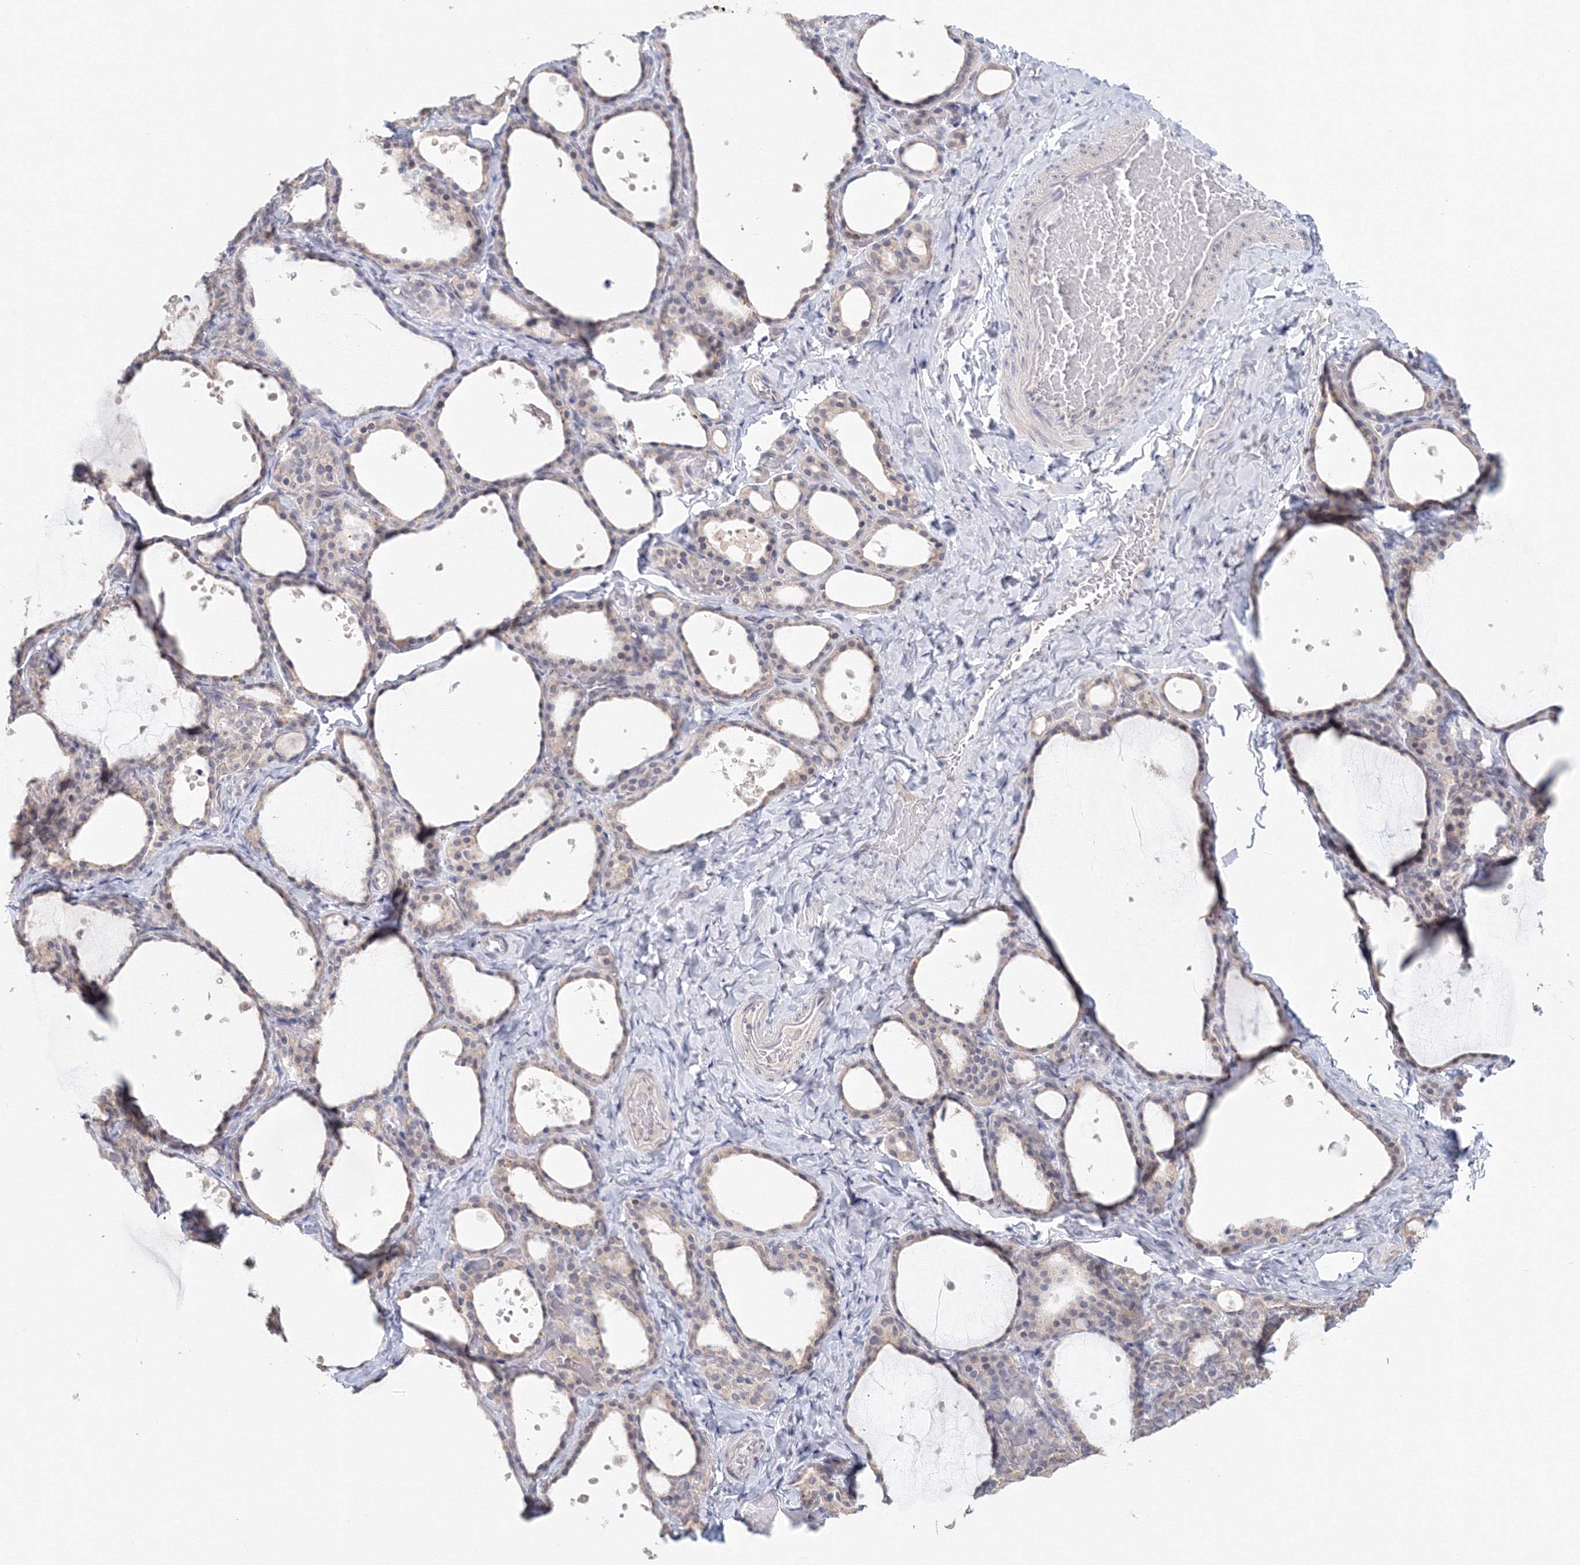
{"staining": {"intensity": "moderate", "quantity": "<25%", "location": "nuclear"}, "tissue": "thyroid gland", "cell_type": "Glandular cells", "image_type": "normal", "snomed": [{"axis": "morphology", "description": "Normal tissue, NOS"}, {"axis": "topography", "description": "Thyroid gland"}], "caption": "The photomicrograph demonstrates a brown stain indicating the presence of a protein in the nuclear of glandular cells in thyroid gland.", "gene": "SLC7A7", "patient": {"sex": "female", "age": 44}}